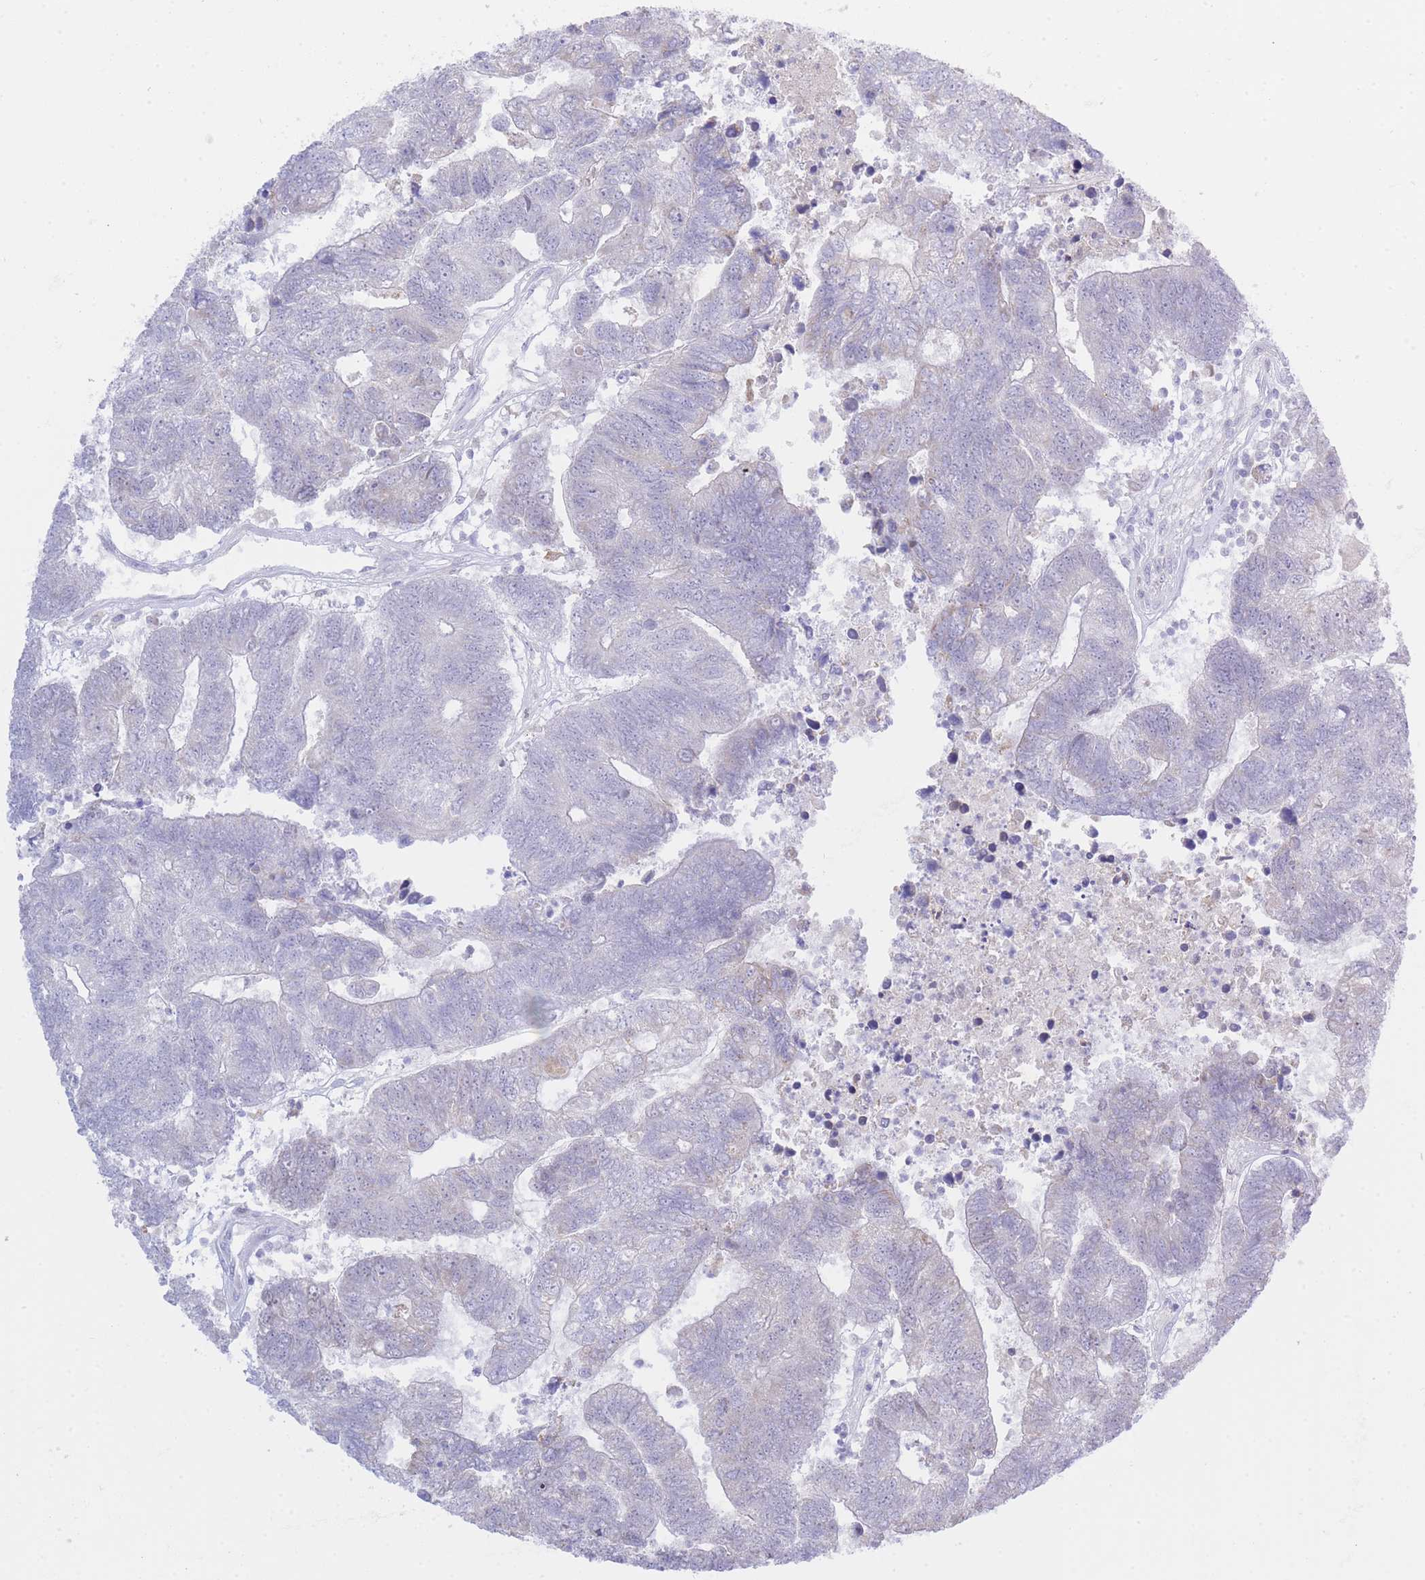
{"staining": {"intensity": "negative", "quantity": "none", "location": "none"}, "tissue": "colorectal cancer", "cell_type": "Tumor cells", "image_type": "cancer", "snomed": [{"axis": "morphology", "description": "Adenocarcinoma, NOS"}, {"axis": "topography", "description": "Colon"}], "caption": "Adenocarcinoma (colorectal) stained for a protein using immunohistochemistry displays no staining tumor cells.", "gene": "NANP", "patient": {"sex": "female", "age": 48}}